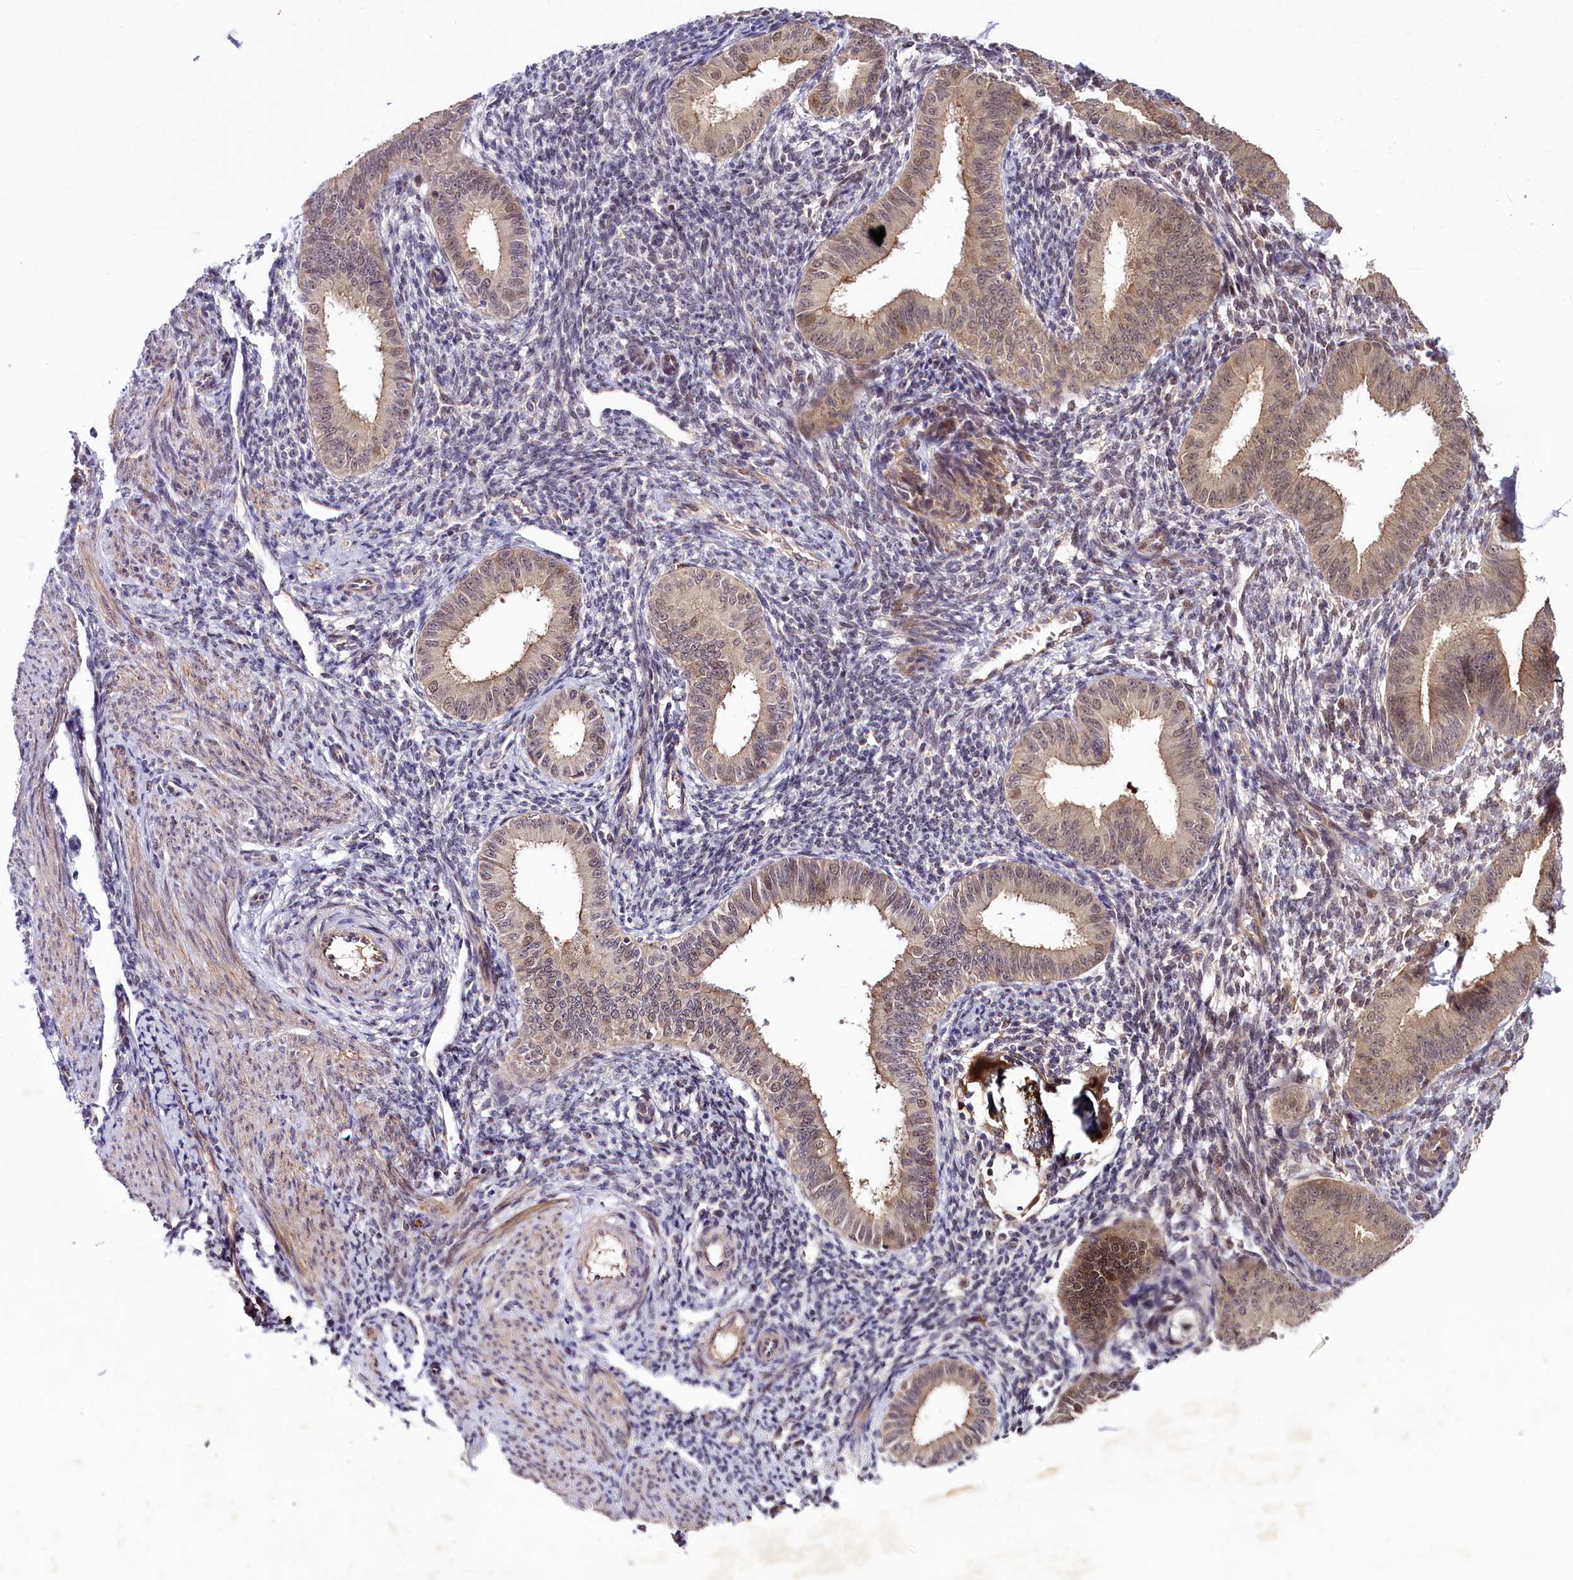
{"staining": {"intensity": "negative", "quantity": "none", "location": "none"}, "tissue": "endometrium", "cell_type": "Cells in endometrial stroma", "image_type": "normal", "snomed": [{"axis": "morphology", "description": "Normal tissue, NOS"}, {"axis": "topography", "description": "Uterus"}, {"axis": "topography", "description": "Endometrium"}], "caption": "Normal endometrium was stained to show a protein in brown. There is no significant expression in cells in endometrial stroma. The staining was performed using DAB (3,3'-diaminobenzidine) to visualize the protein expression in brown, while the nuclei were stained in blue with hematoxylin (Magnification: 20x).", "gene": "UBE3A", "patient": {"sex": "female", "age": 48}}